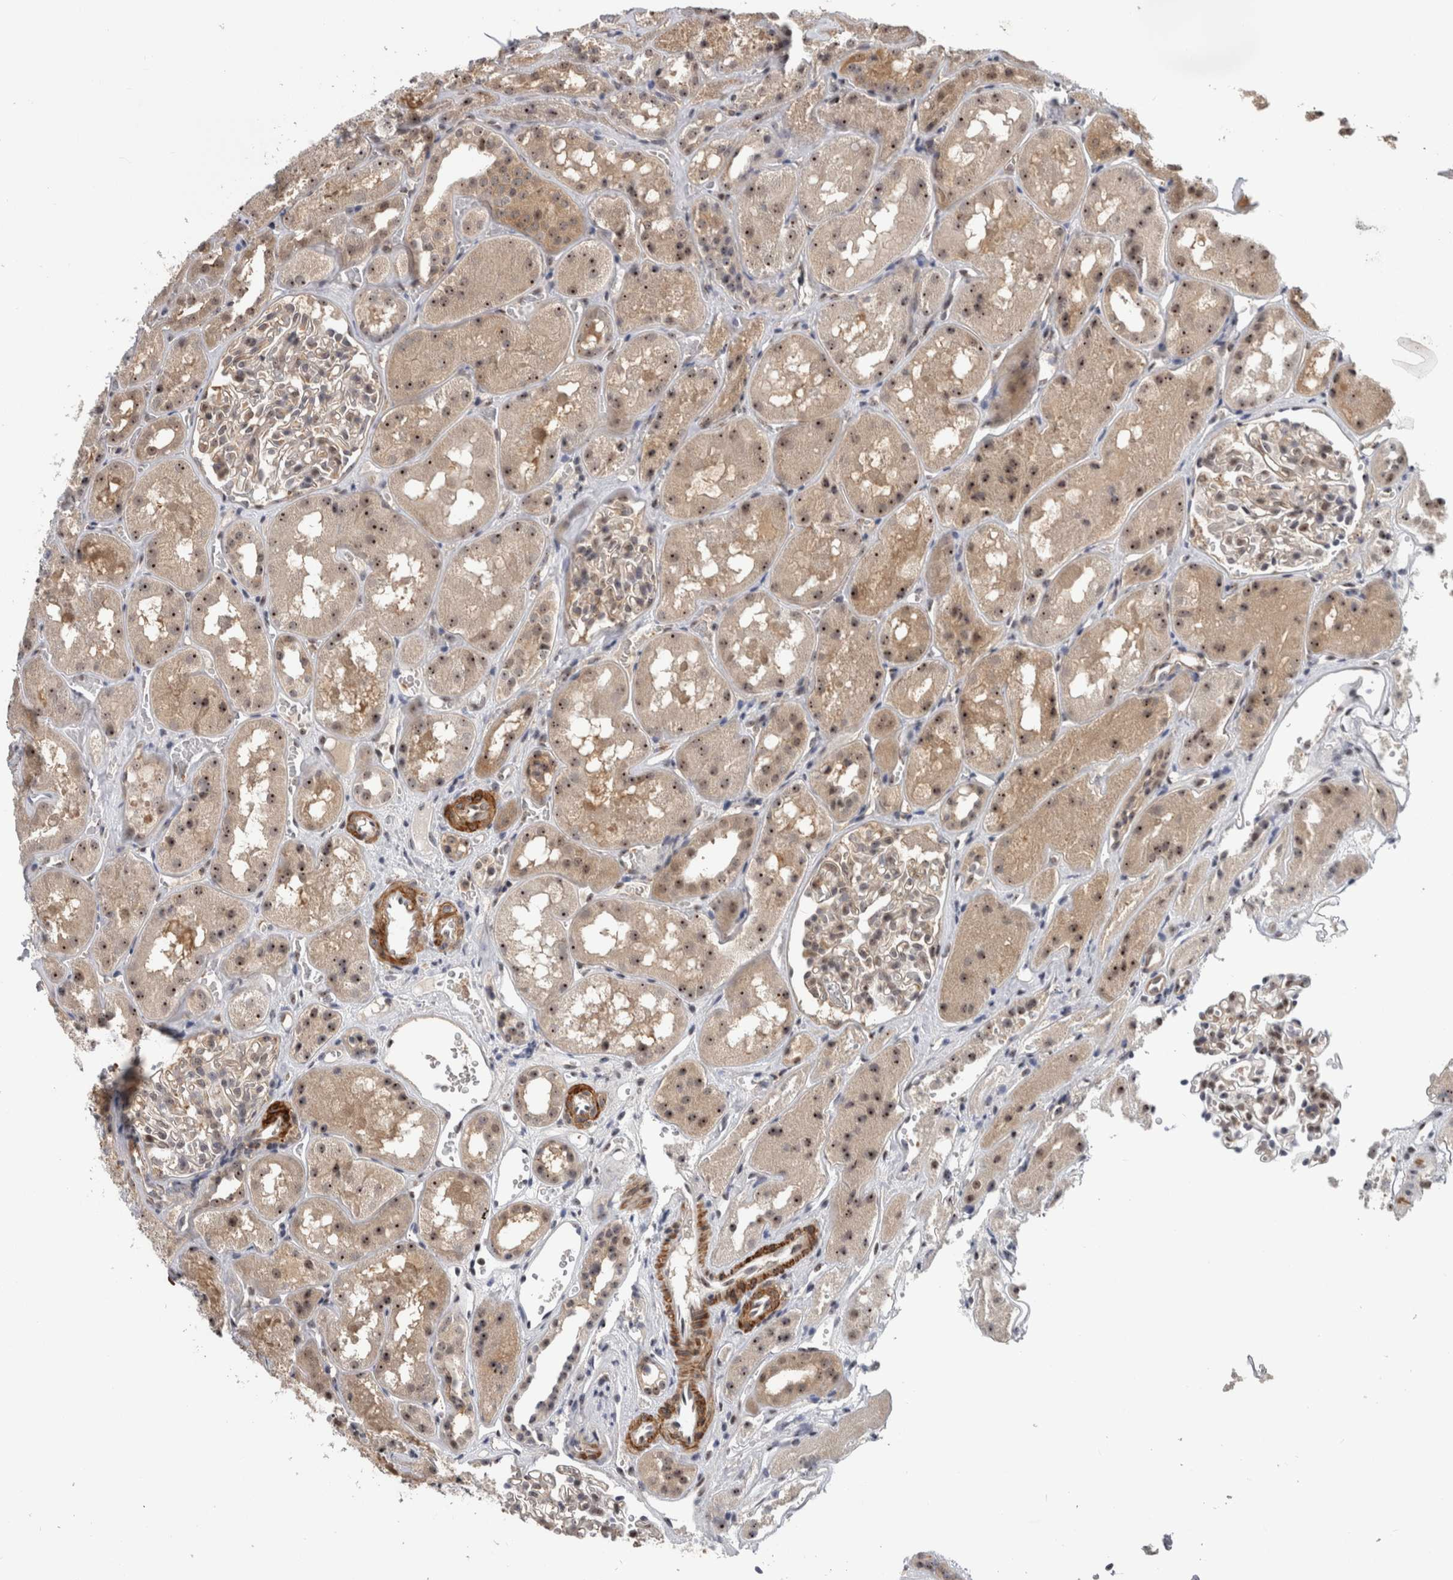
{"staining": {"intensity": "weak", "quantity": "25%-75%", "location": "cytoplasmic/membranous,nuclear"}, "tissue": "kidney", "cell_type": "Cells in glomeruli", "image_type": "normal", "snomed": [{"axis": "morphology", "description": "Normal tissue, NOS"}, {"axis": "topography", "description": "Kidney"}], "caption": "IHC of normal kidney exhibits low levels of weak cytoplasmic/membranous,nuclear expression in approximately 25%-75% of cells in glomeruli.", "gene": "TDRD7", "patient": {"sex": "male", "age": 16}}